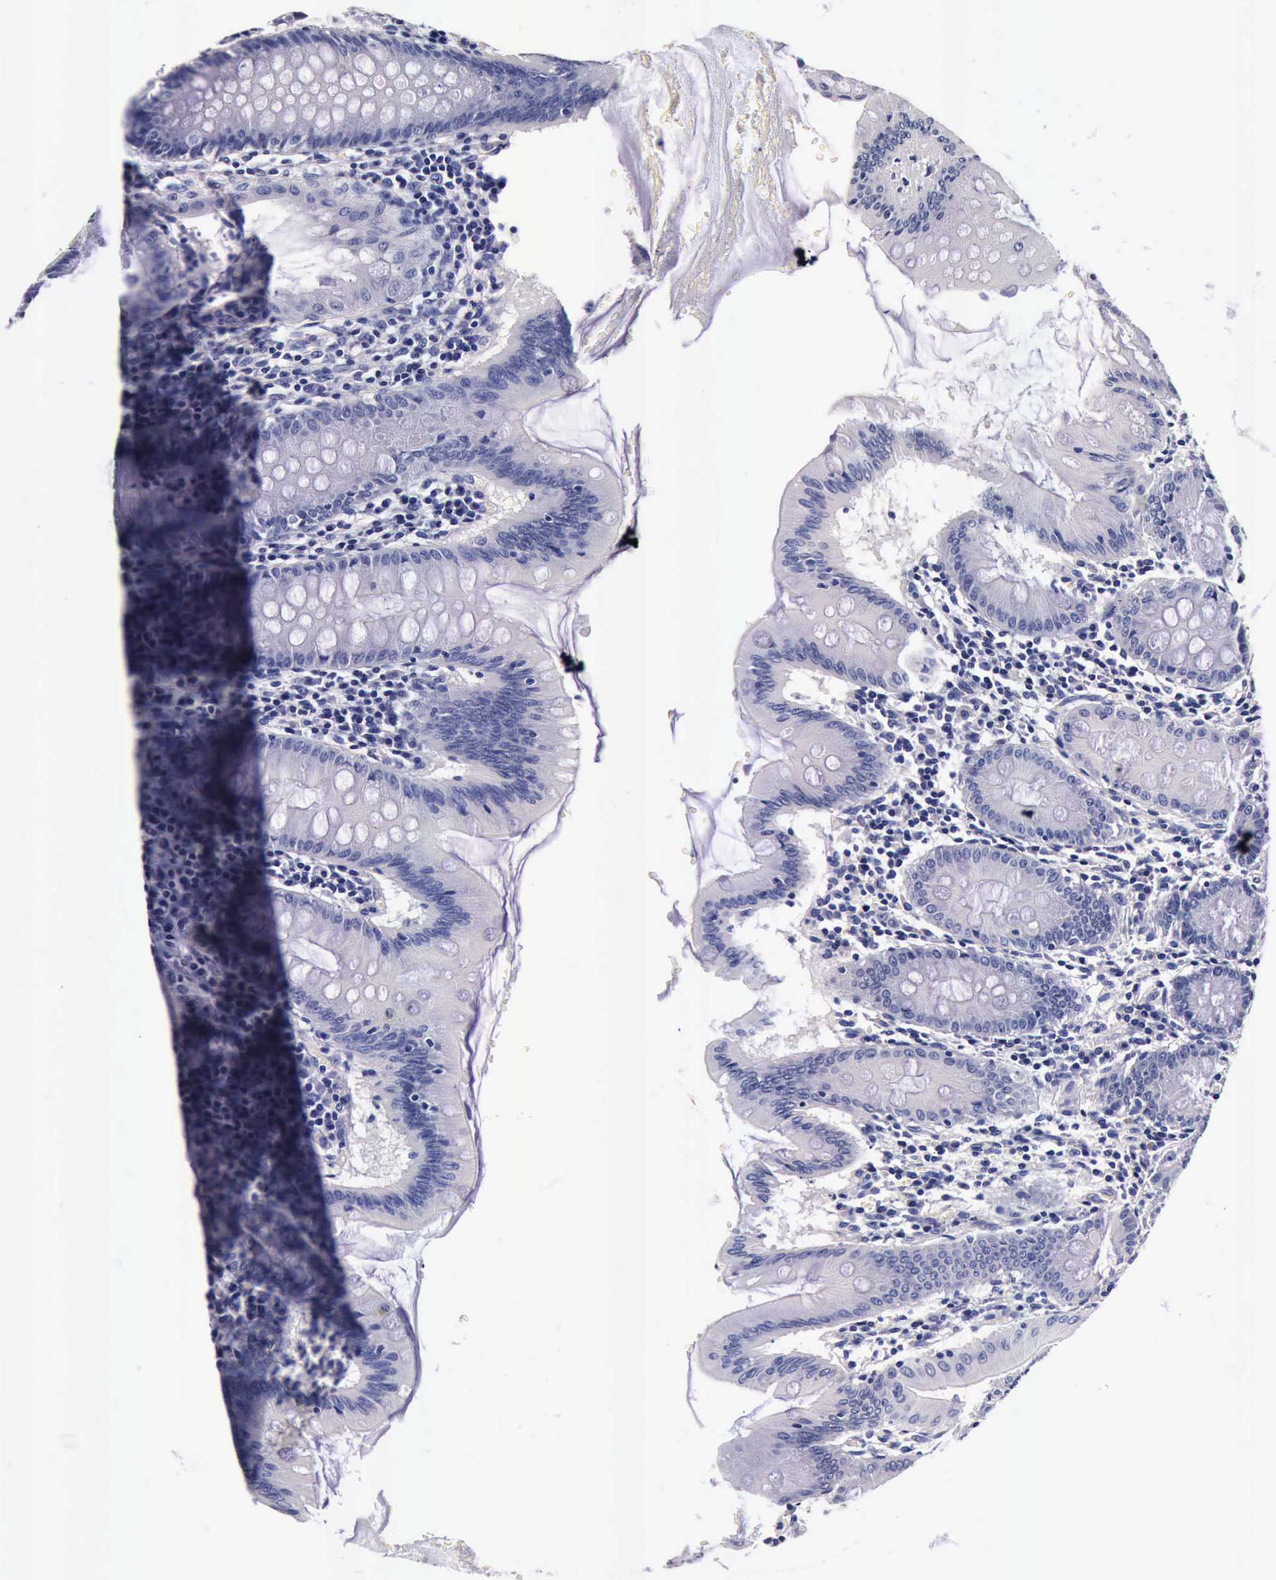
{"staining": {"intensity": "negative", "quantity": "none", "location": "none"}, "tissue": "colon", "cell_type": "Endothelial cells", "image_type": "normal", "snomed": [{"axis": "morphology", "description": "Normal tissue, NOS"}, {"axis": "topography", "description": "Colon"}], "caption": "A micrograph of colon stained for a protein displays no brown staining in endothelial cells.", "gene": "IAPP", "patient": {"sex": "male", "age": 62}}